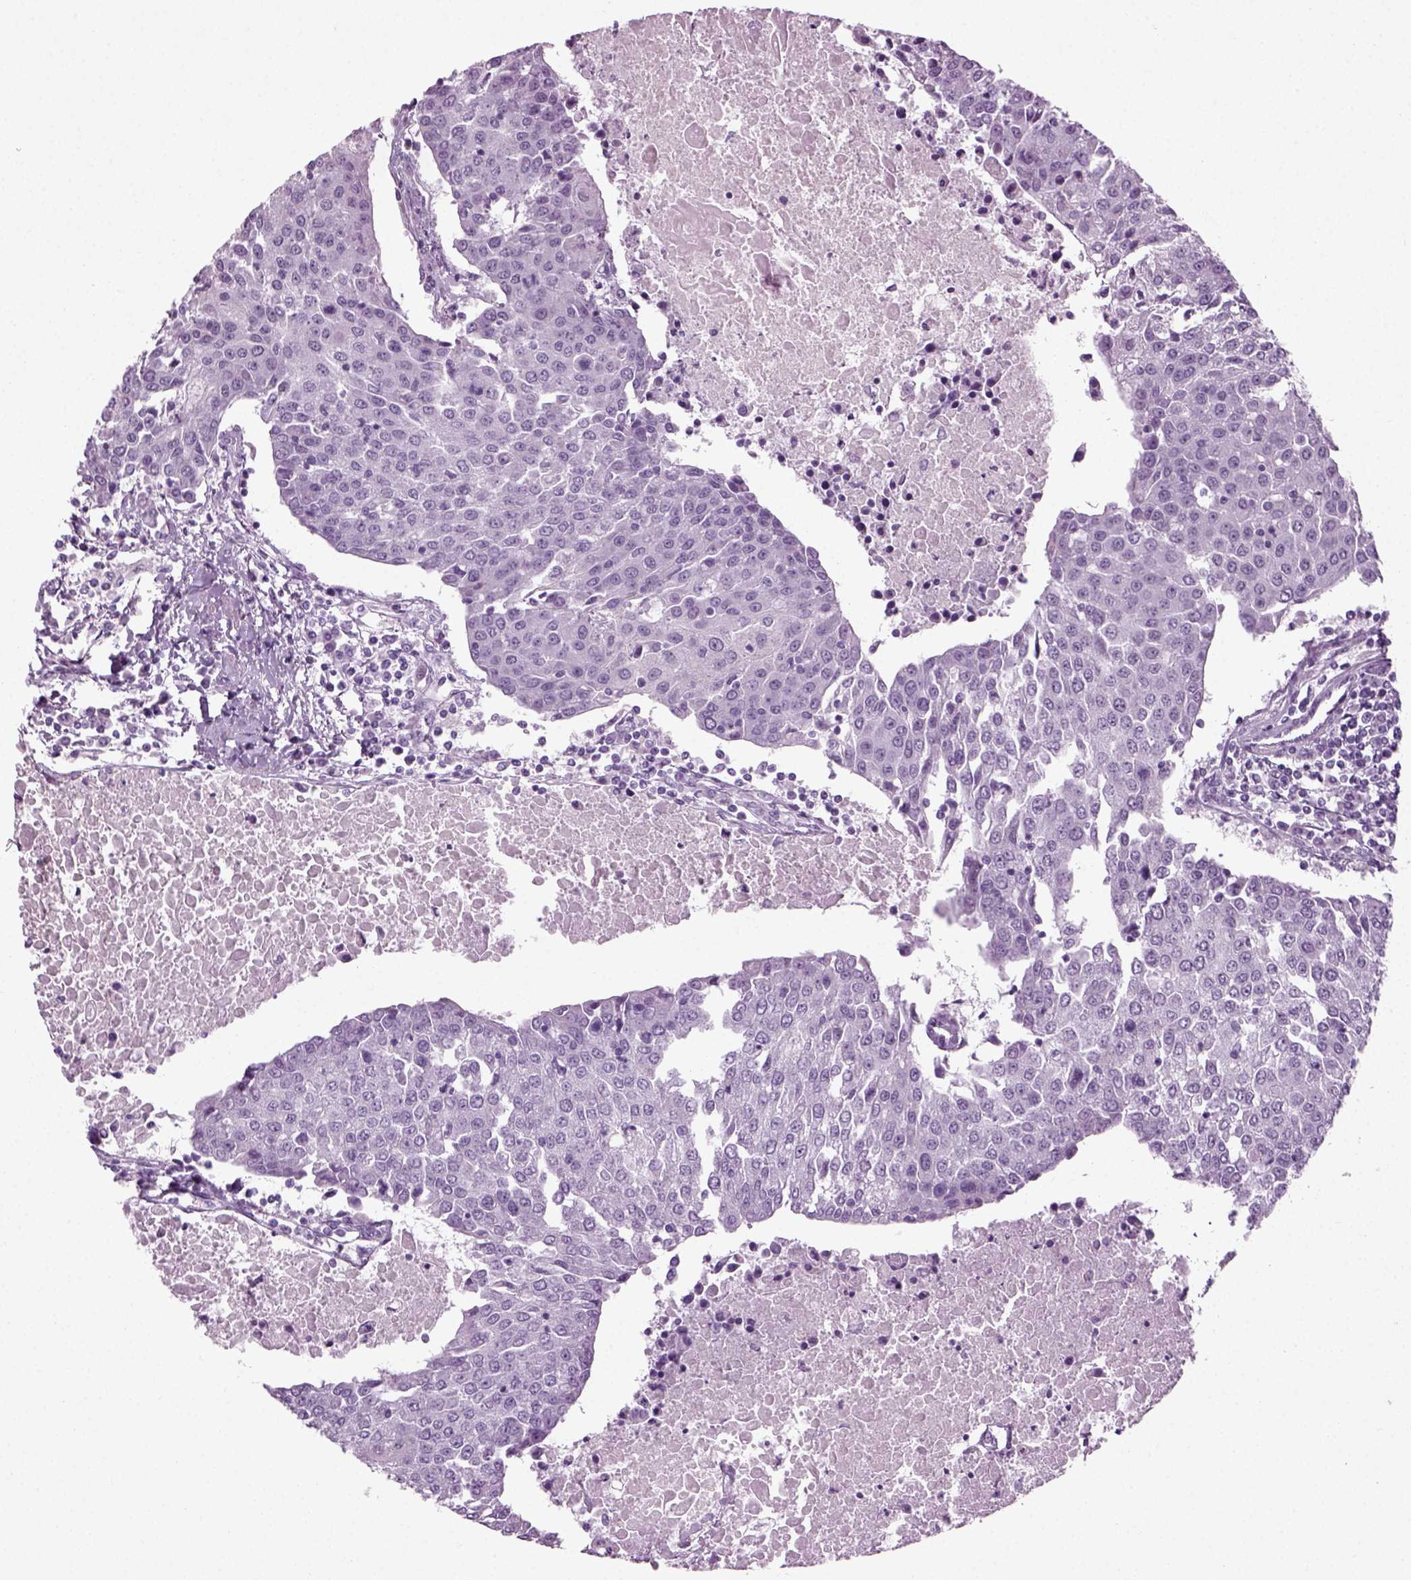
{"staining": {"intensity": "negative", "quantity": "none", "location": "none"}, "tissue": "urothelial cancer", "cell_type": "Tumor cells", "image_type": "cancer", "snomed": [{"axis": "morphology", "description": "Urothelial carcinoma, High grade"}, {"axis": "topography", "description": "Urinary bladder"}], "caption": "Immunohistochemical staining of human urothelial cancer displays no significant positivity in tumor cells.", "gene": "ZC2HC1C", "patient": {"sex": "female", "age": 85}}